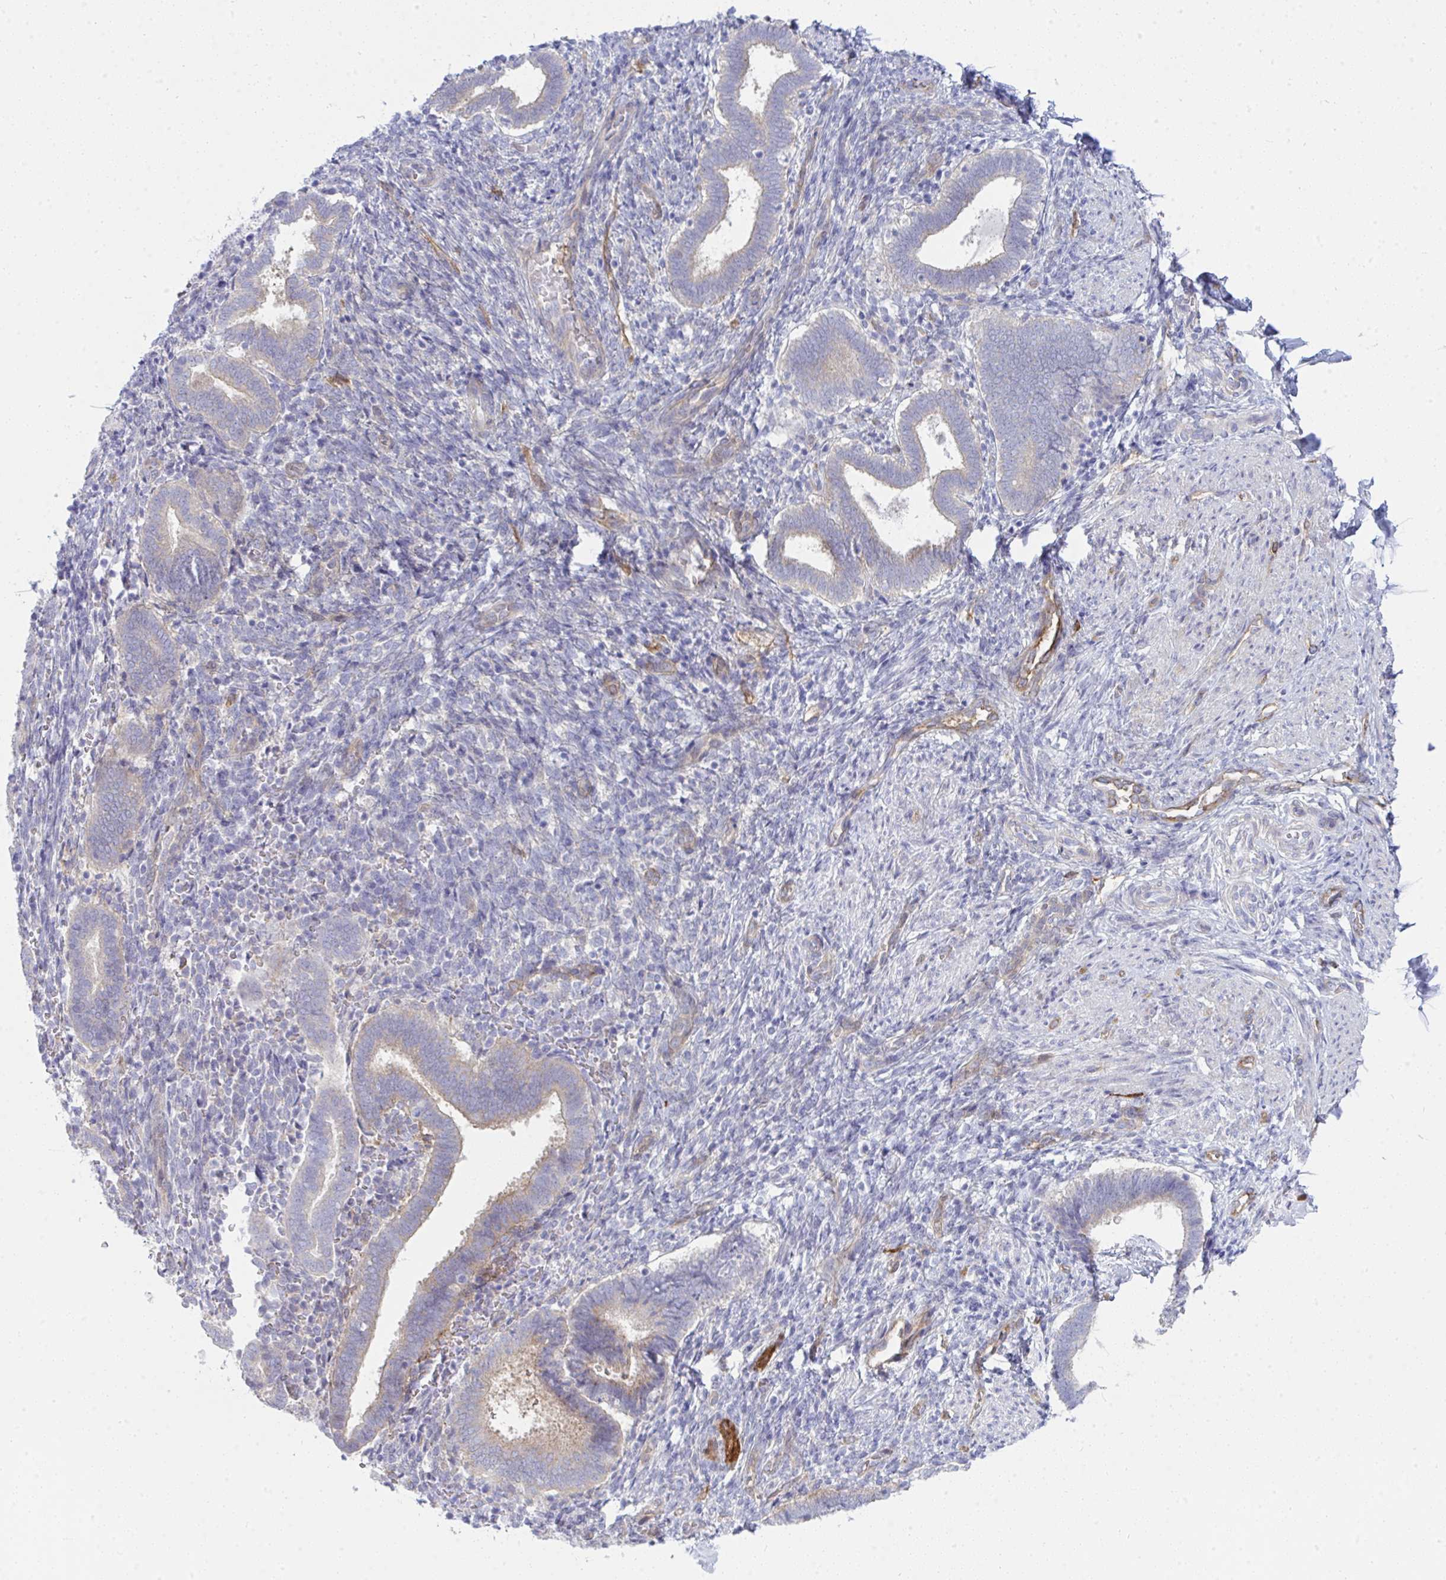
{"staining": {"intensity": "negative", "quantity": "none", "location": "none"}, "tissue": "endometrium", "cell_type": "Cells in endometrial stroma", "image_type": "normal", "snomed": [{"axis": "morphology", "description": "Normal tissue, NOS"}, {"axis": "topography", "description": "Endometrium"}], "caption": "A photomicrograph of human endometrium is negative for staining in cells in endometrial stroma. (Stains: DAB (3,3'-diaminobenzidine) immunohistochemistry (IHC) with hematoxylin counter stain, Microscopy: brightfield microscopy at high magnification).", "gene": "GAB1", "patient": {"sex": "female", "age": 34}}